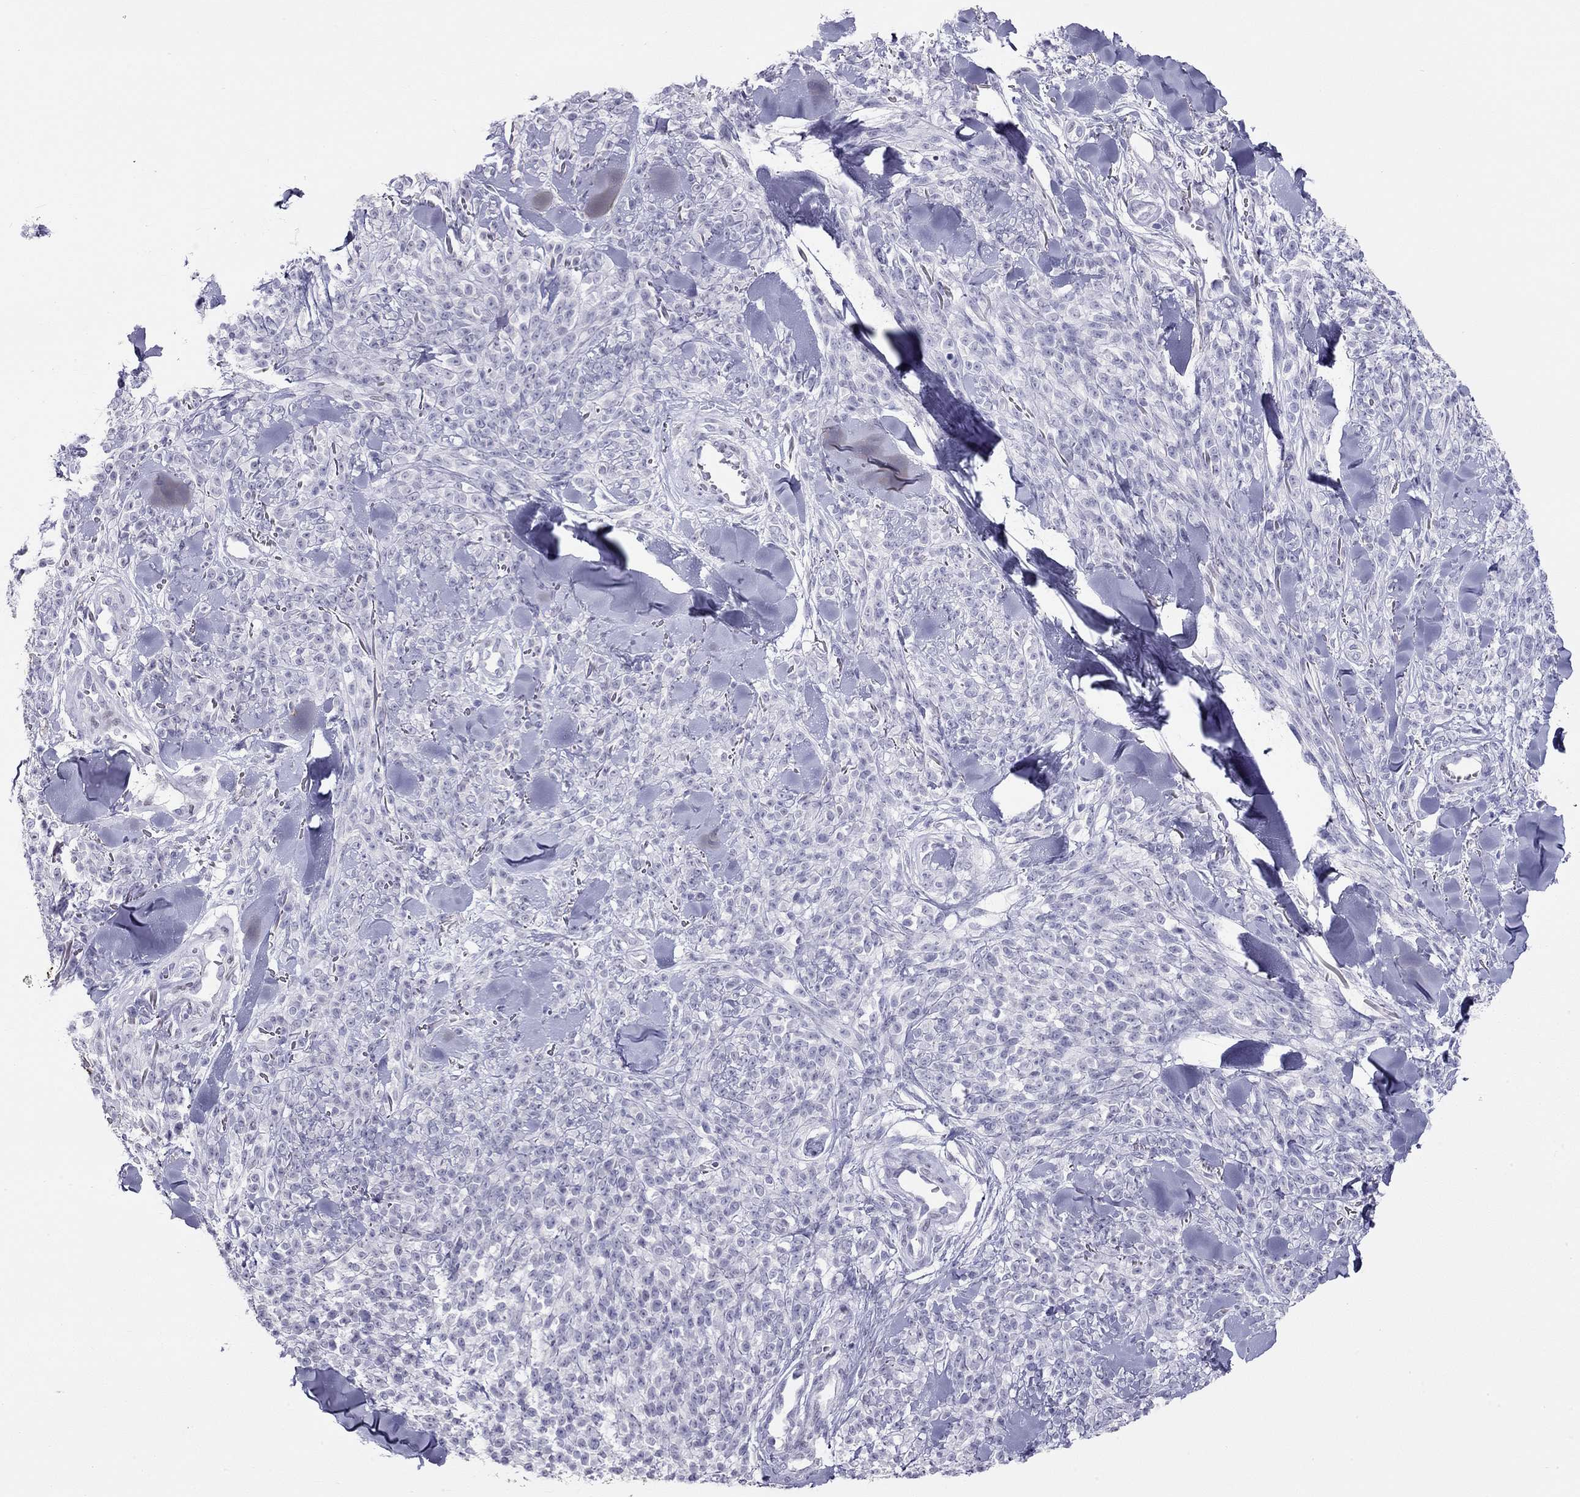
{"staining": {"intensity": "negative", "quantity": "none", "location": "none"}, "tissue": "melanoma", "cell_type": "Tumor cells", "image_type": "cancer", "snomed": [{"axis": "morphology", "description": "Malignant melanoma, NOS"}, {"axis": "topography", "description": "Skin"}, {"axis": "topography", "description": "Skin of trunk"}], "caption": "This is an IHC image of malignant melanoma. There is no positivity in tumor cells.", "gene": "KCNV2", "patient": {"sex": "male", "age": 74}}